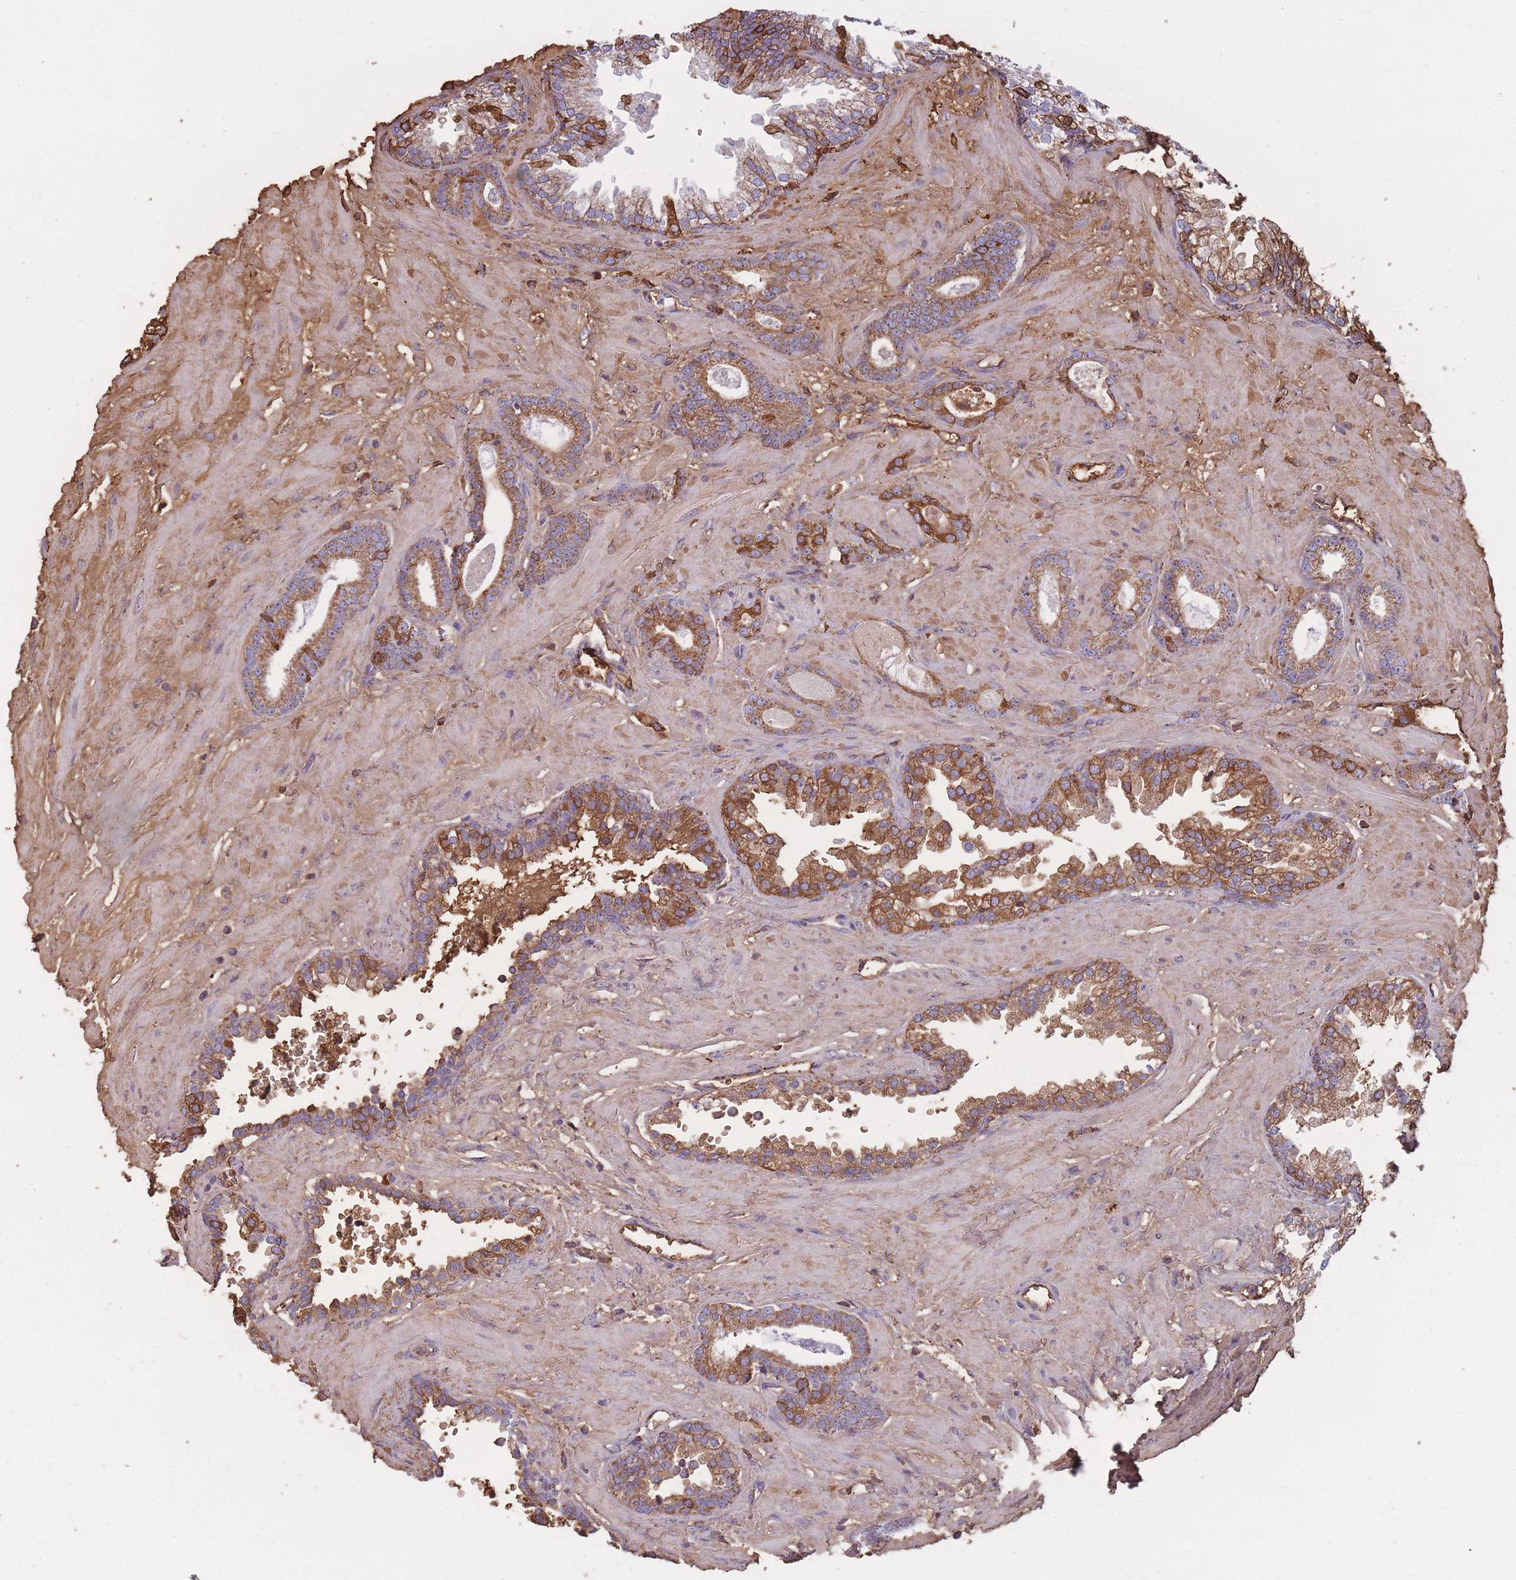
{"staining": {"intensity": "moderate", "quantity": ">75%", "location": "cytoplasmic/membranous"}, "tissue": "prostate cancer", "cell_type": "Tumor cells", "image_type": "cancer", "snomed": [{"axis": "morphology", "description": "Adenocarcinoma, Low grade"}, {"axis": "topography", "description": "Prostate"}], "caption": "IHC staining of prostate cancer (low-grade adenocarcinoma), which exhibits medium levels of moderate cytoplasmic/membranous expression in approximately >75% of tumor cells indicating moderate cytoplasmic/membranous protein staining. The staining was performed using DAB (3,3'-diaminobenzidine) (brown) for protein detection and nuclei were counterstained in hematoxylin (blue).", "gene": "KAT2A", "patient": {"sex": "male", "age": 60}}